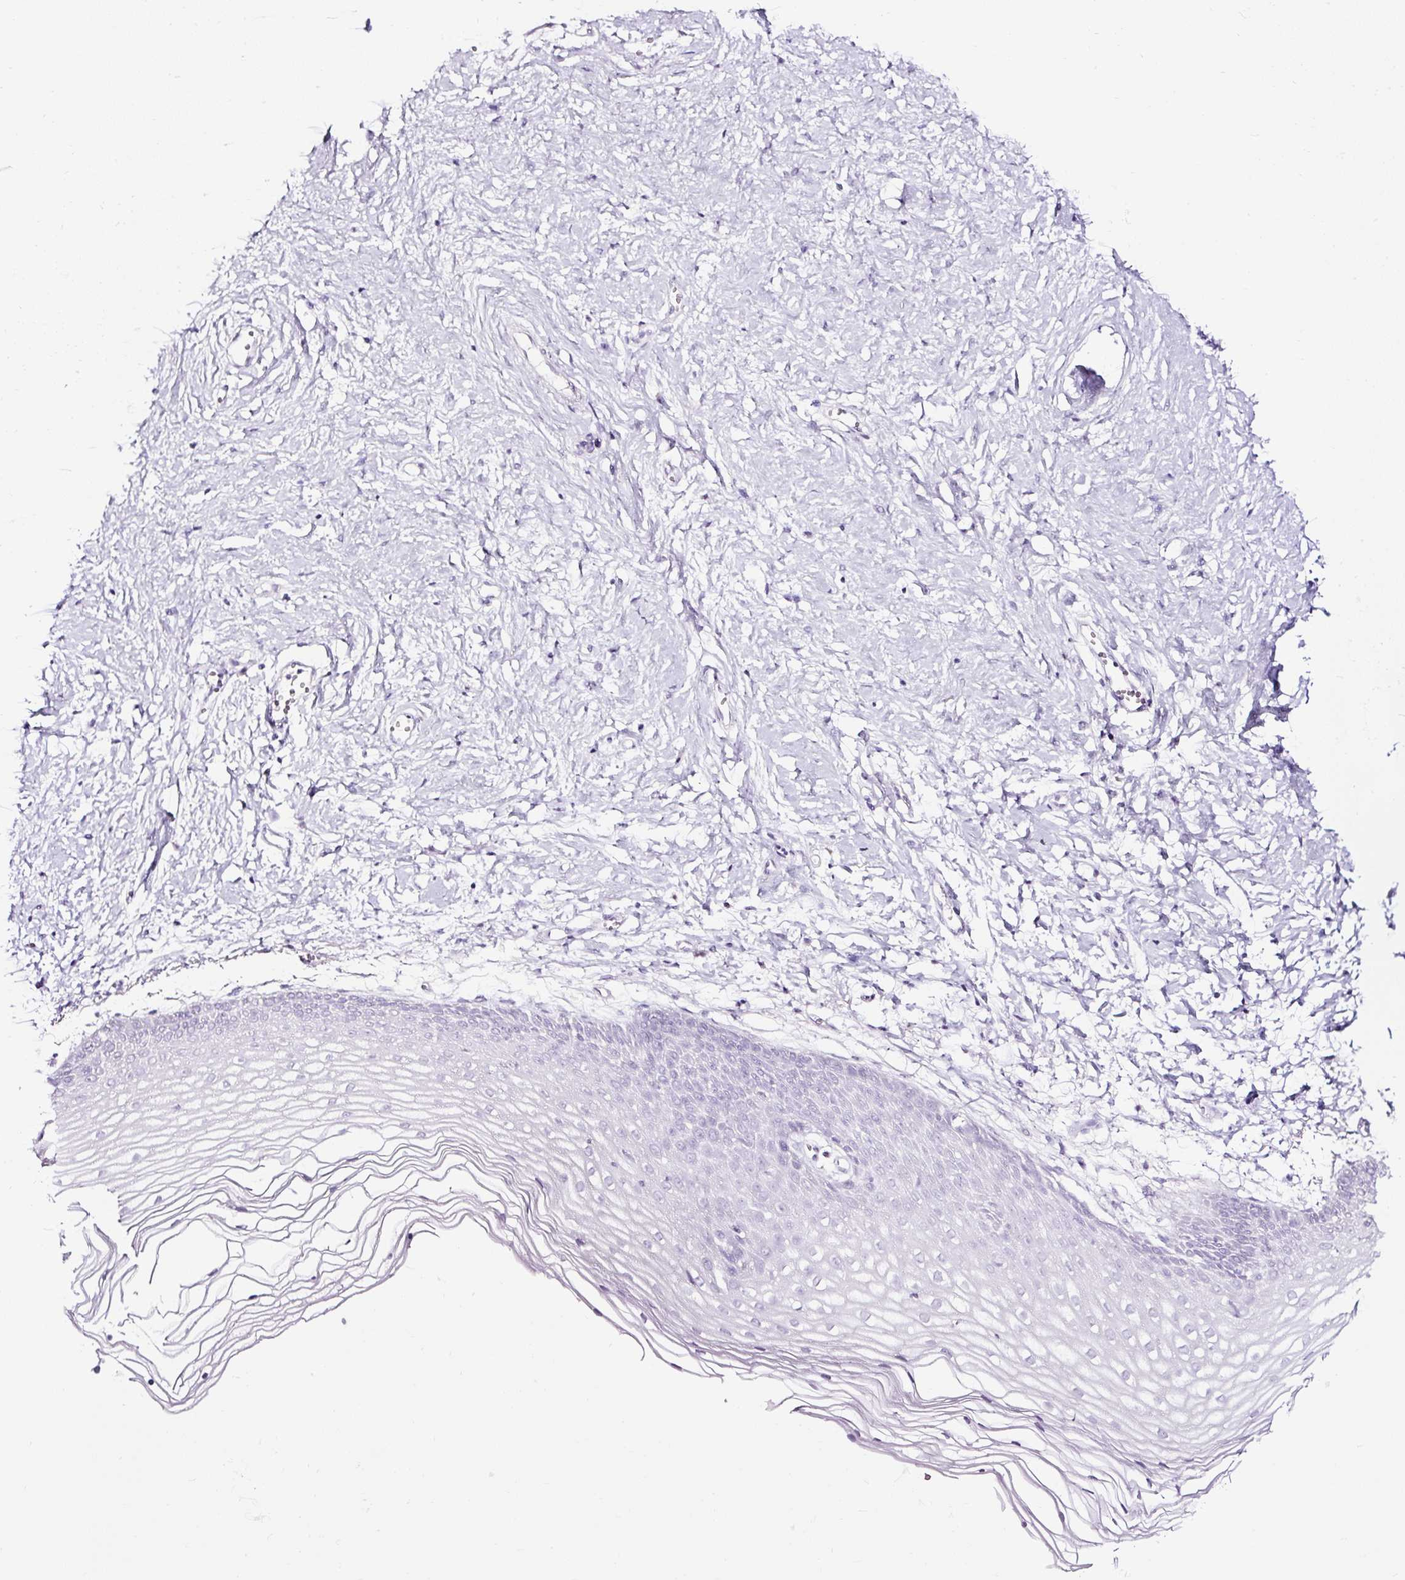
{"staining": {"intensity": "negative", "quantity": "none", "location": "none"}, "tissue": "vagina", "cell_type": "Squamous epithelial cells", "image_type": "normal", "snomed": [{"axis": "morphology", "description": "Normal tissue, NOS"}, {"axis": "topography", "description": "Vagina"}], "caption": "Squamous epithelial cells are negative for brown protein staining in benign vagina. (Stains: DAB (3,3'-diaminobenzidine) immunohistochemistry (IHC) with hematoxylin counter stain, Microscopy: brightfield microscopy at high magnification).", "gene": "NPHS2", "patient": {"sex": "female", "age": 56}}